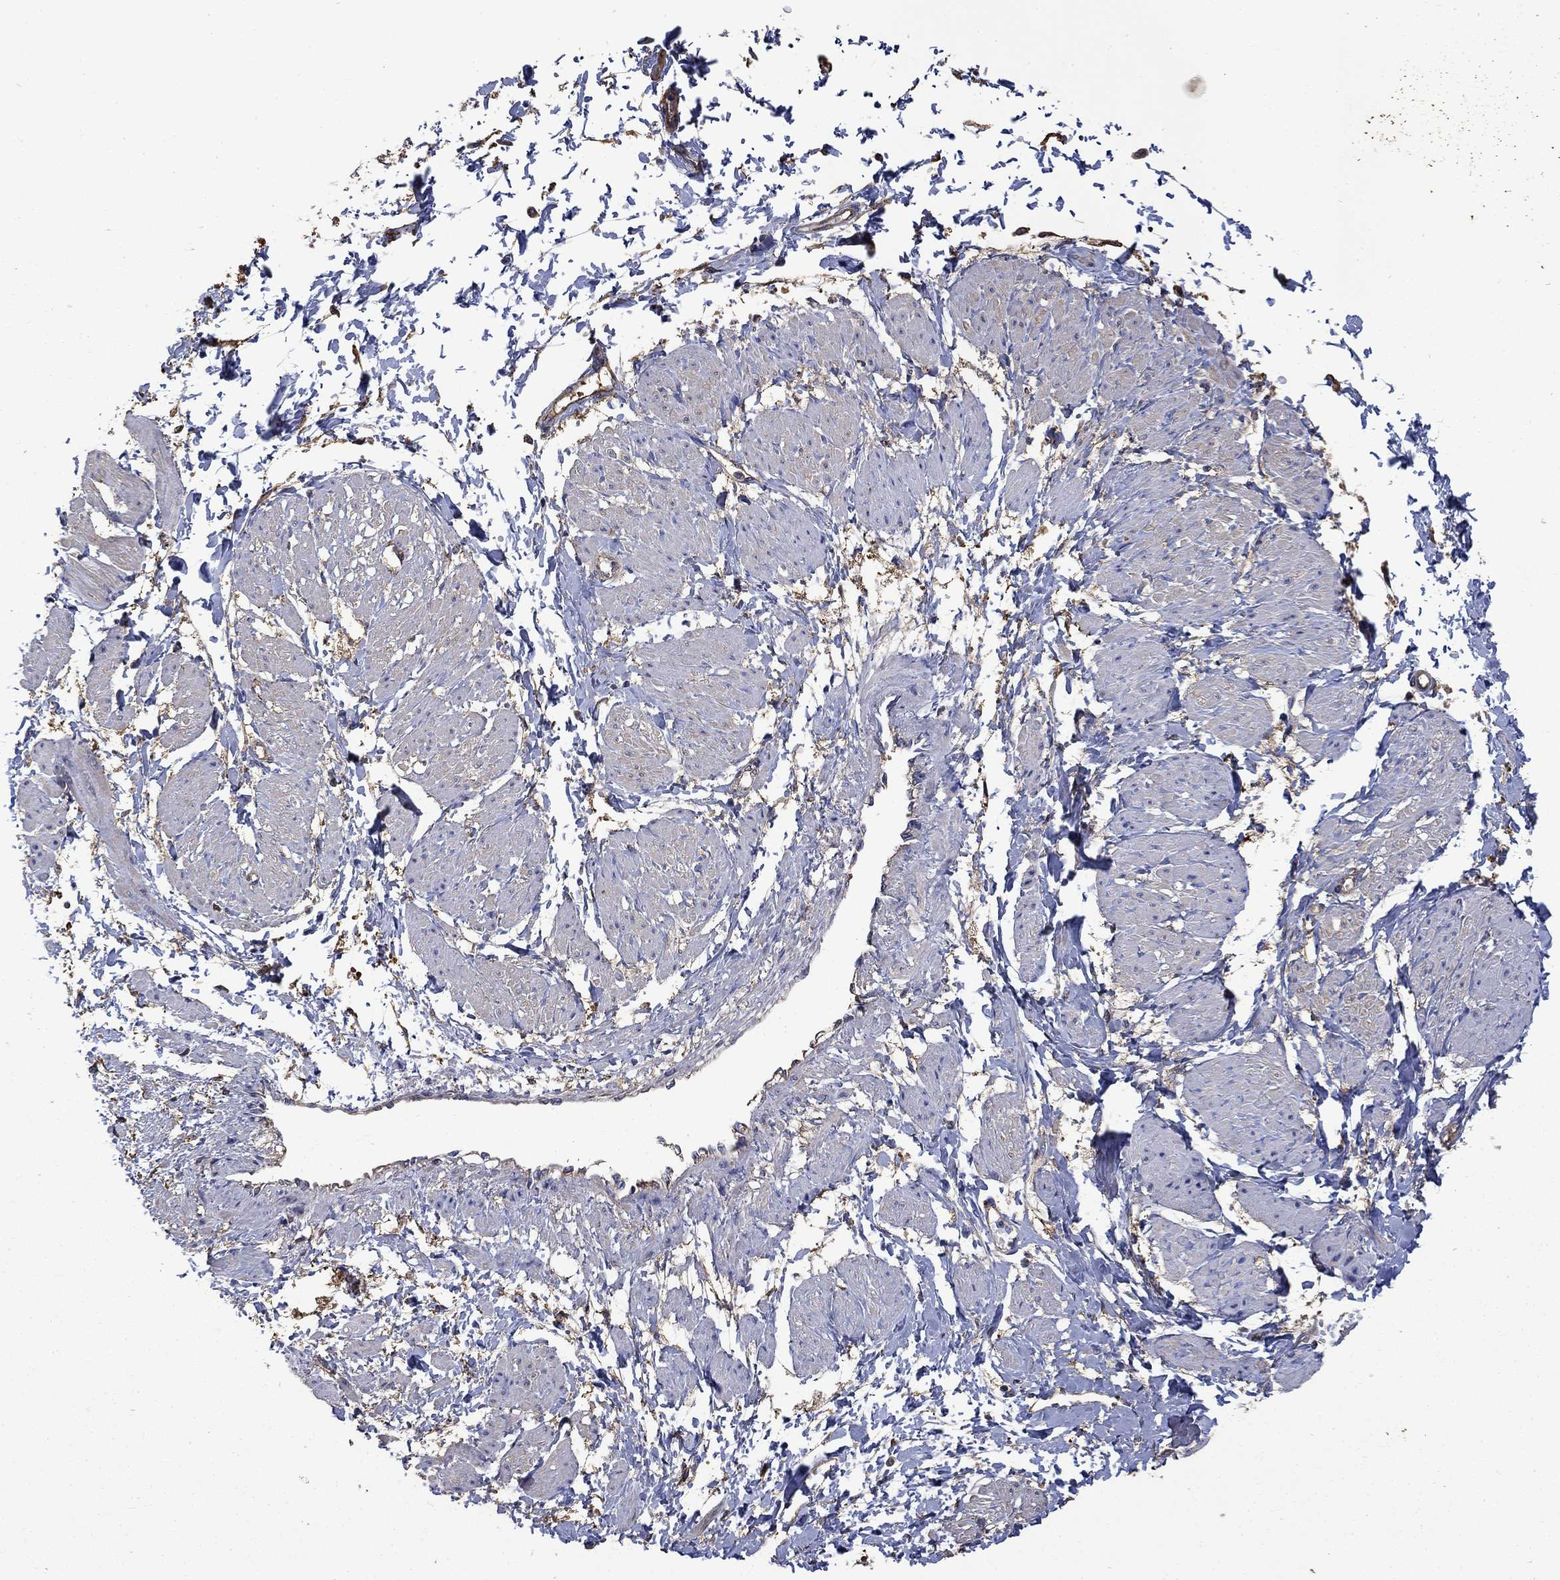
{"staining": {"intensity": "negative", "quantity": "none", "location": "none"}, "tissue": "smooth muscle", "cell_type": "Smooth muscle cells", "image_type": "normal", "snomed": [{"axis": "morphology", "description": "Normal tissue, NOS"}, {"axis": "topography", "description": "Smooth muscle"}, {"axis": "topography", "description": "Uterus"}], "caption": "The histopathology image exhibits no staining of smooth muscle cells in benign smooth muscle.", "gene": "DPYSL2", "patient": {"sex": "female", "age": 39}}